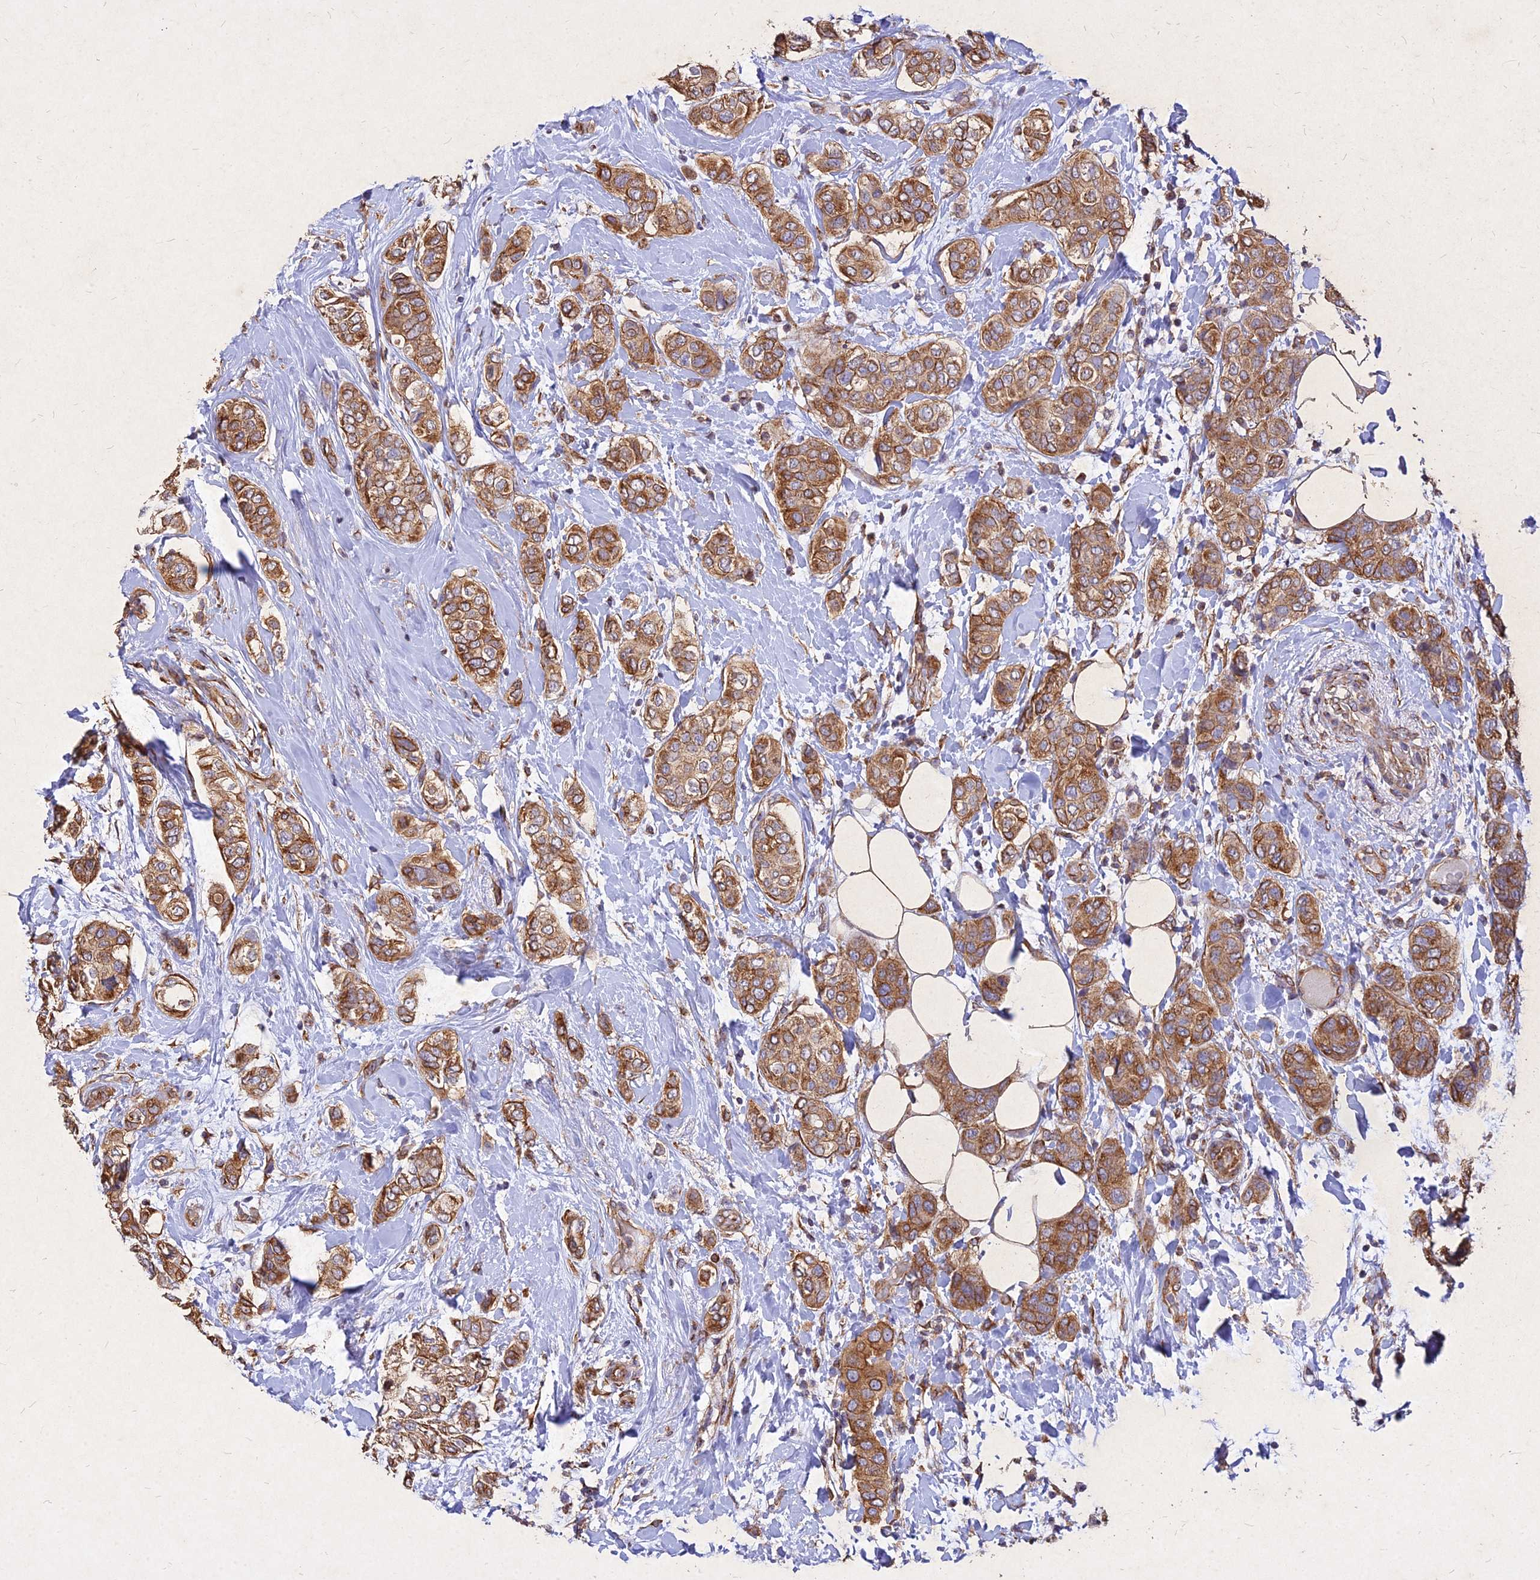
{"staining": {"intensity": "moderate", "quantity": ">75%", "location": "cytoplasmic/membranous"}, "tissue": "breast cancer", "cell_type": "Tumor cells", "image_type": "cancer", "snomed": [{"axis": "morphology", "description": "Lobular carcinoma"}, {"axis": "topography", "description": "Breast"}], "caption": "Immunohistochemistry image of neoplastic tissue: breast cancer stained using IHC reveals medium levels of moderate protein expression localized specifically in the cytoplasmic/membranous of tumor cells, appearing as a cytoplasmic/membranous brown color.", "gene": "SKA1", "patient": {"sex": "female", "age": 51}}